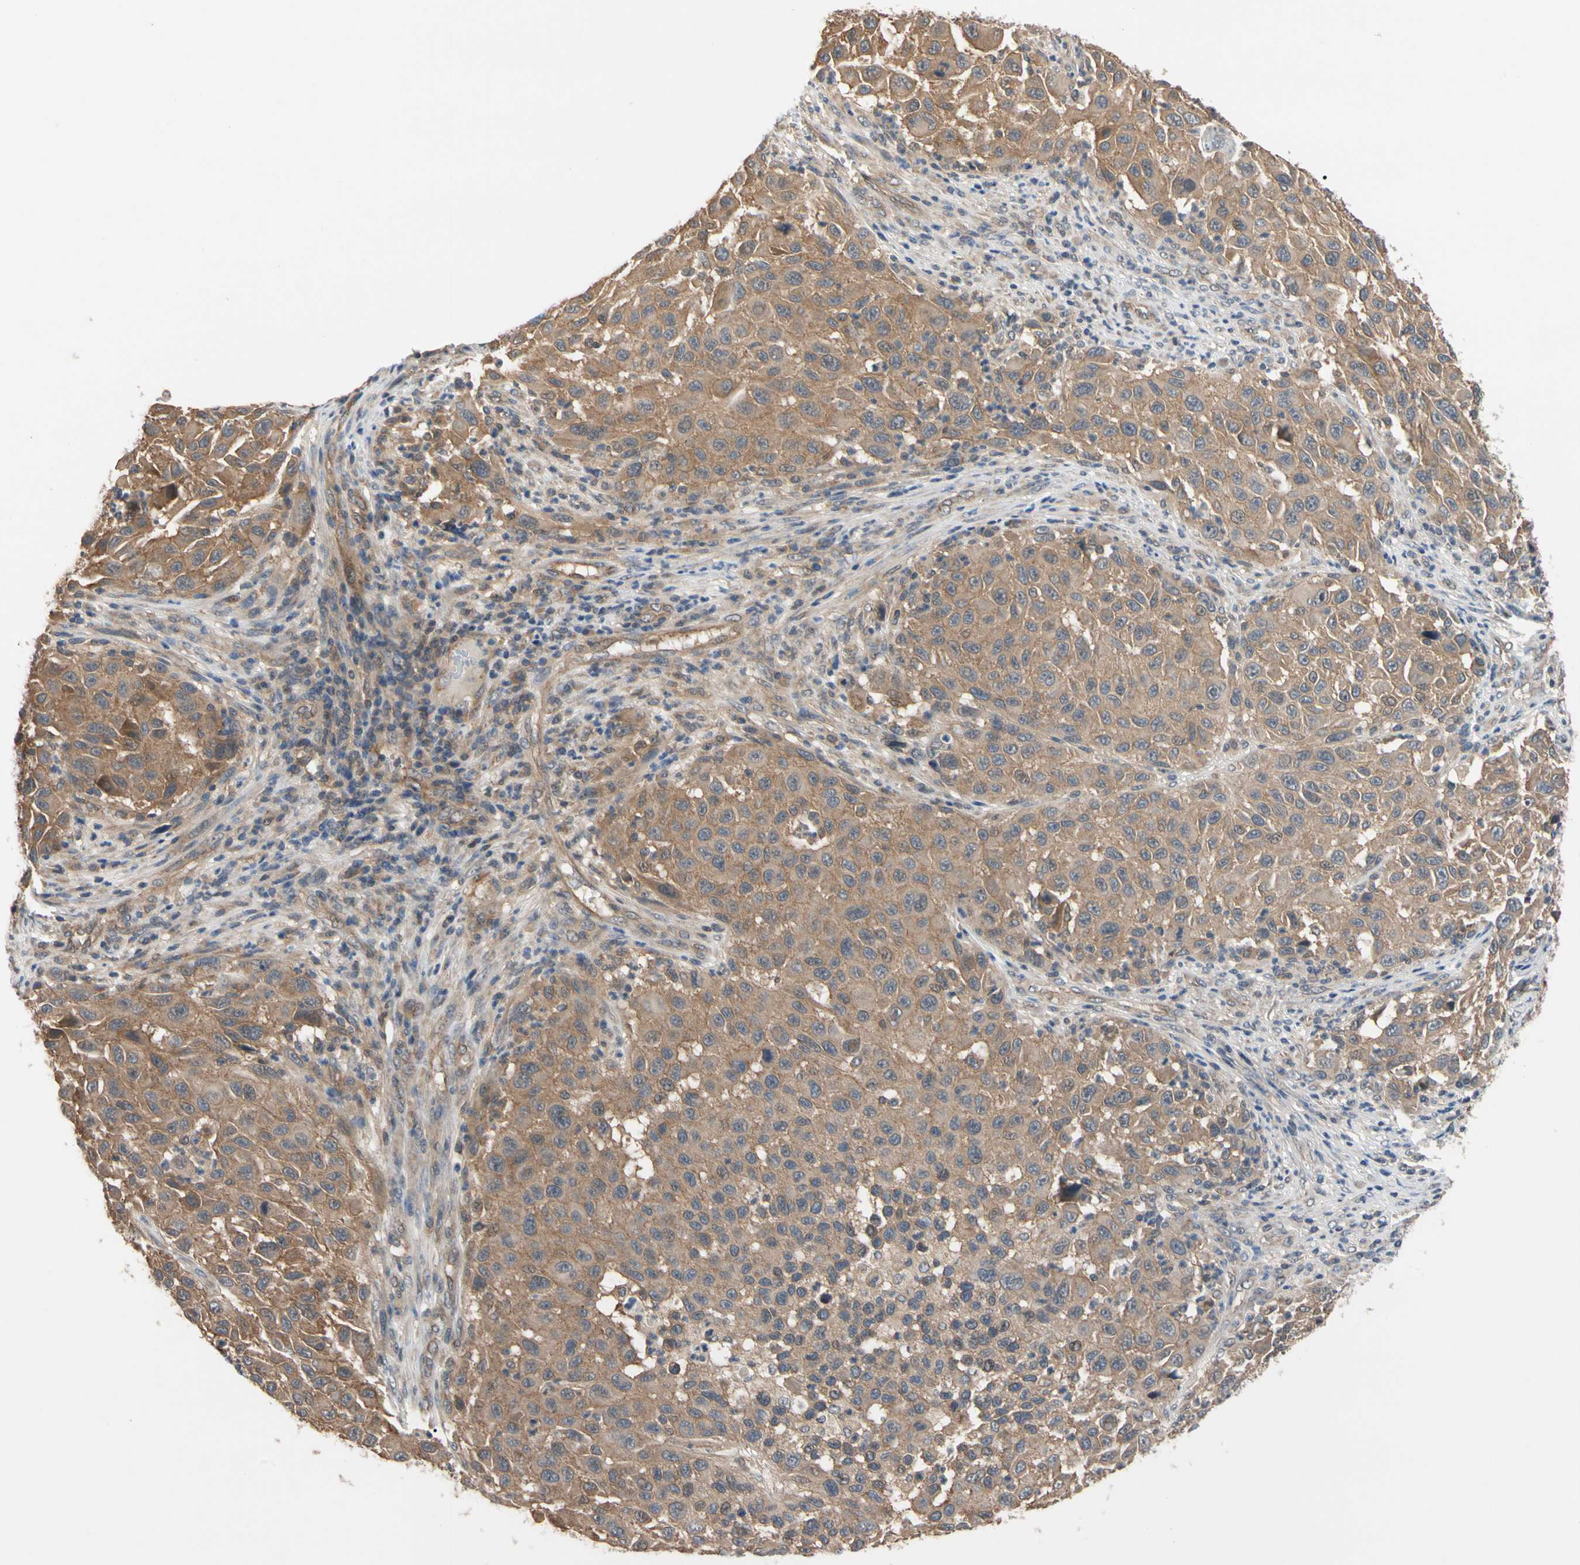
{"staining": {"intensity": "moderate", "quantity": ">75%", "location": "cytoplasmic/membranous"}, "tissue": "melanoma", "cell_type": "Tumor cells", "image_type": "cancer", "snomed": [{"axis": "morphology", "description": "Malignant melanoma, Metastatic site"}, {"axis": "topography", "description": "Lymph node"}], "caption": "Protein staining shows moderate cytoplasmic/membranous staining in approximately >75% of tumor cells in malignant melanoma (metastatic site).", "gene": "DPP8", "patient": {"sex": "male", "age": 61}}